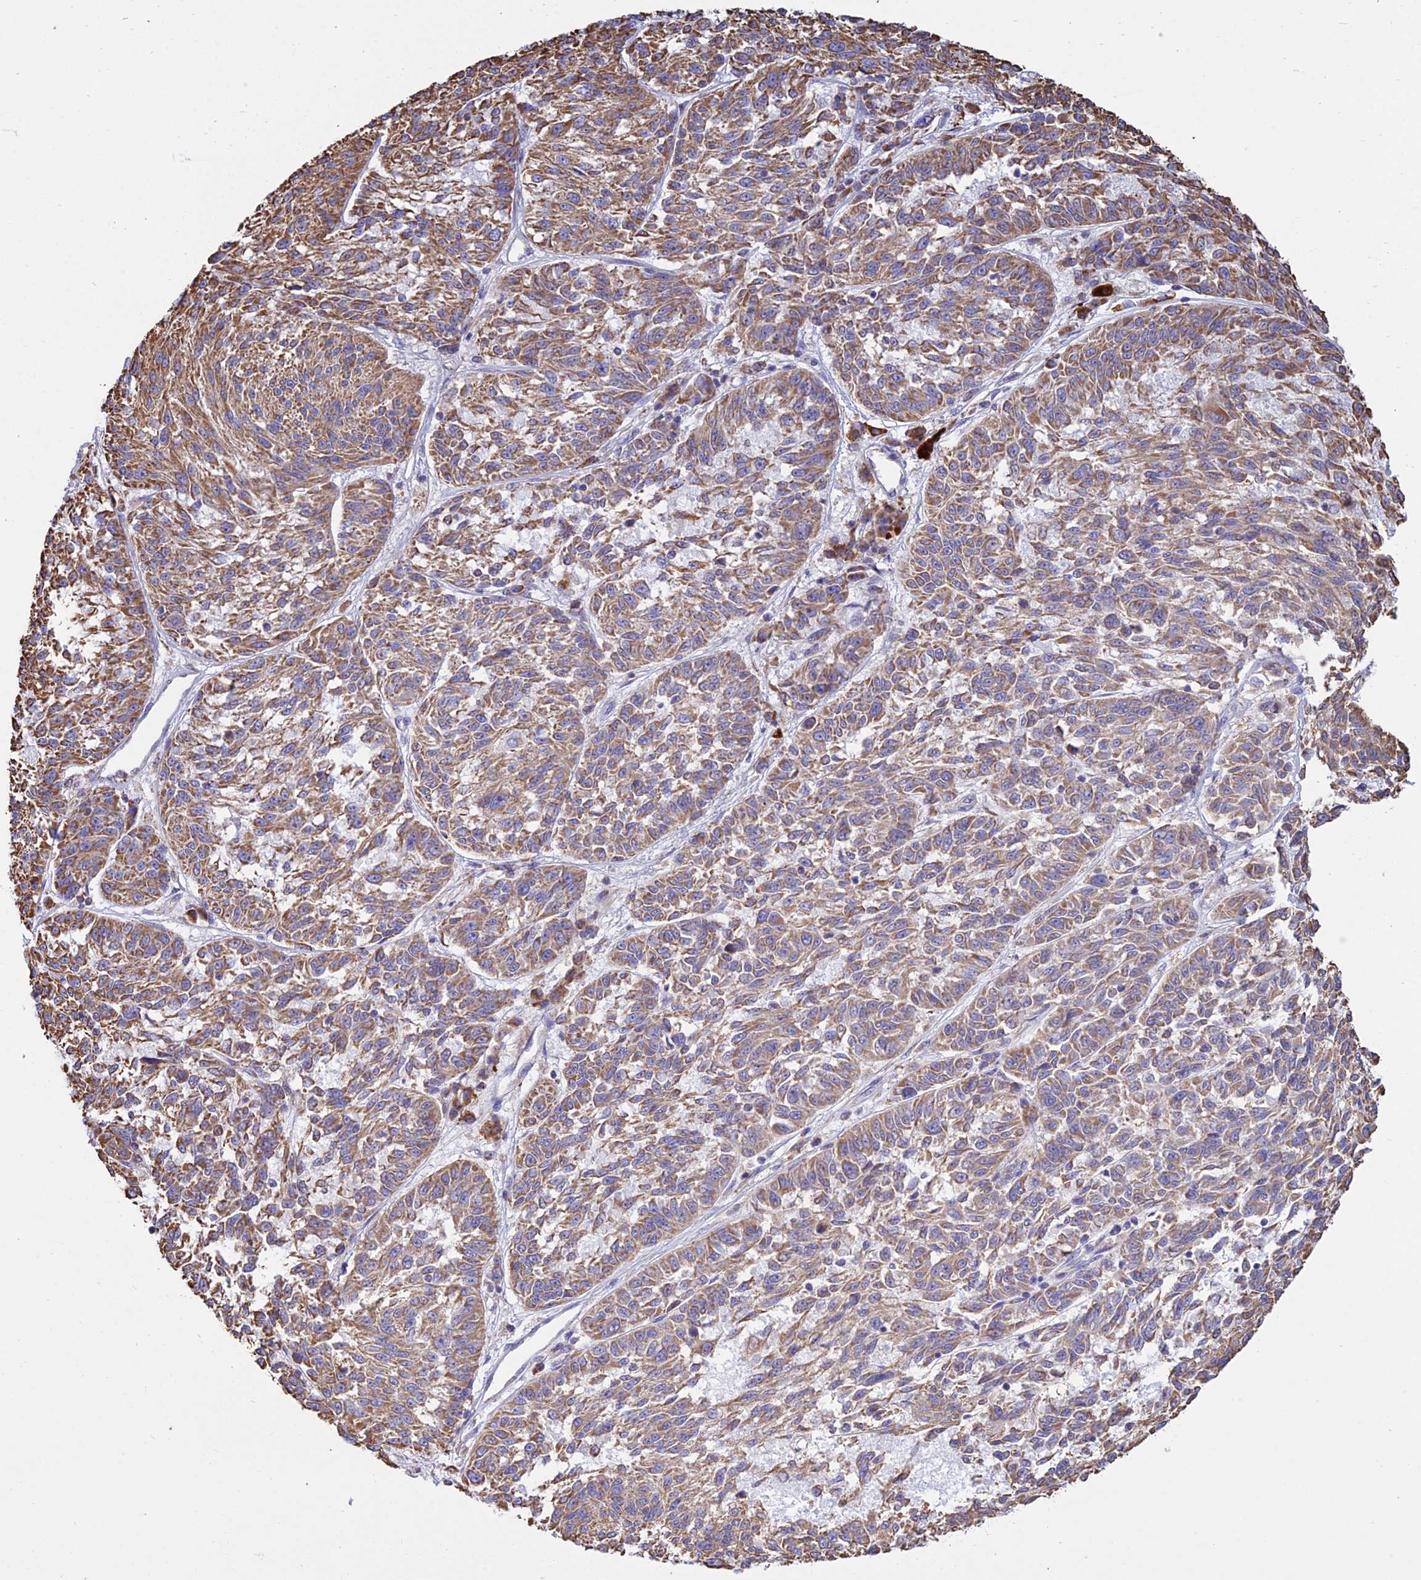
{"staining": {"intensity": "moderate", "quantity": ">75%", "location": "cytoplasmic/membranous"}, "tissue": "melanoma", "cell_type": "Tumor cells", "image_type": "cancer", "snomed": [{"axis": "morphology", "description": "Malignant melanoma, NOS"}, {"axis": "topography", "description": "Skin"}], "caption": "Melanoma stained with a brown dye reveals moderate cytoplasmic/membranous positive expression in approximately >75% of tumor cells.", "gene": "OR2W3", "patient": {"sex": "male", "age": 53}}